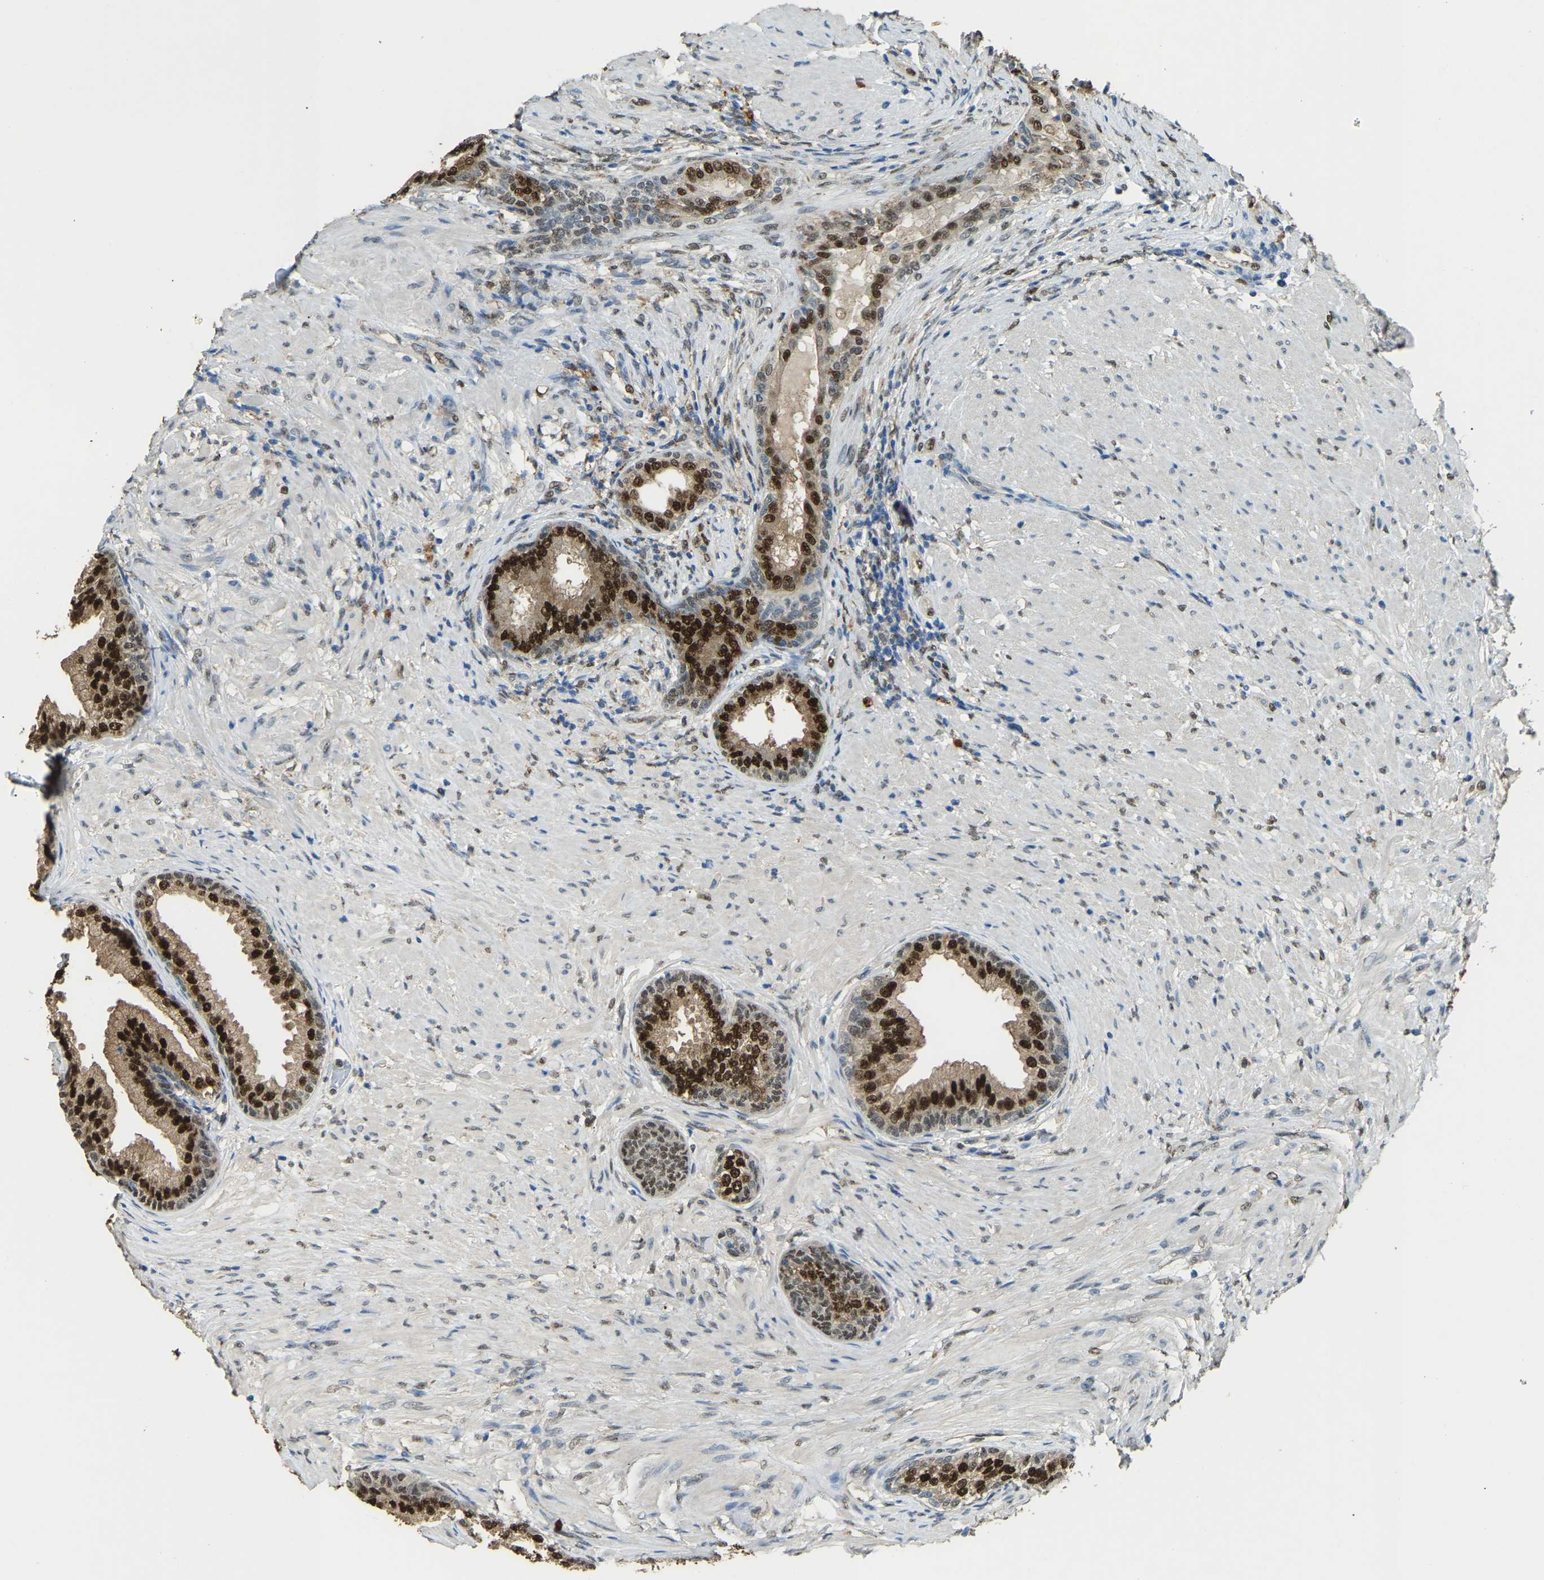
{"staining": {"intensity": "strong", "quantity": ">75%", "location": "cytoplasmic/membranous,nuclear"}, "tissue": "prostate", "cell_type": "Glandular cells", "image_type": "normal", "snomed": [{"axis": "morphology", "description": "Normal tissue, NOS"}, {"axis": "topography", "description": "Prostate"}], "caption": "Brown immunohistochemical staining in normal prostate reveals strong cytoplasmic/membranous,nuclear positivity in approximately >75% of glandular cells.", "gene": "NANS", "patient": {"sex": "male", "age": 76}}